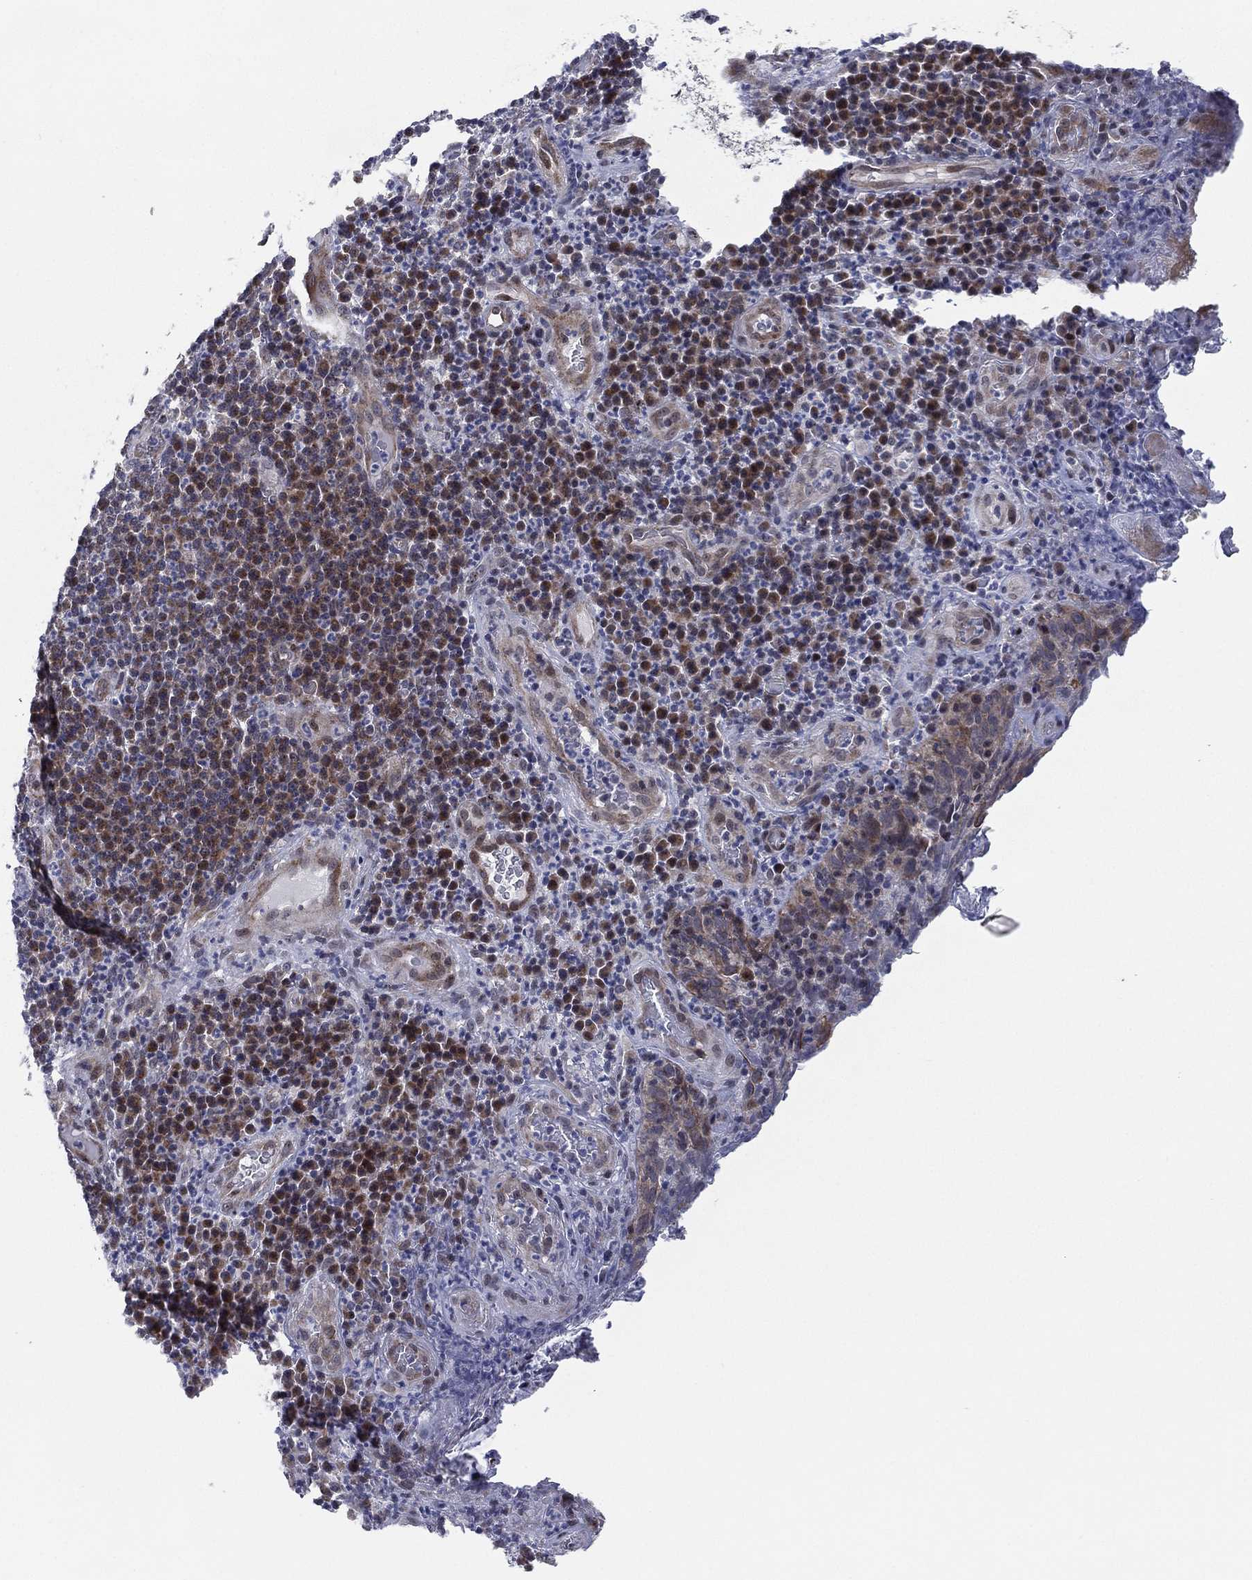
{"staining": {"intensity": "moderate", "quantity": "<25%", "location": "cytoplasmic/membranous"}, "tissue": "skin cancer", "cell_type": "Tumor cells", "image_type": "cancer", "snomed": [{"axis": "morphology", "description": "Squamous cell carcinoma, NOS"}, {"axis": "topography", "description": "Skin"}, {"axis": "topography", "description": "Anal"}], "caption": "An immunohistochemistry (IHC) micrograph of neoplastic tissue is shown. Protein staining in brown shows moderate cytoplasmic/membranous positivity in squamous cell carcinoma (skin) within tumor cells.", "gene": "KAT14", "patient": {"sex": "female", "age": 51}}